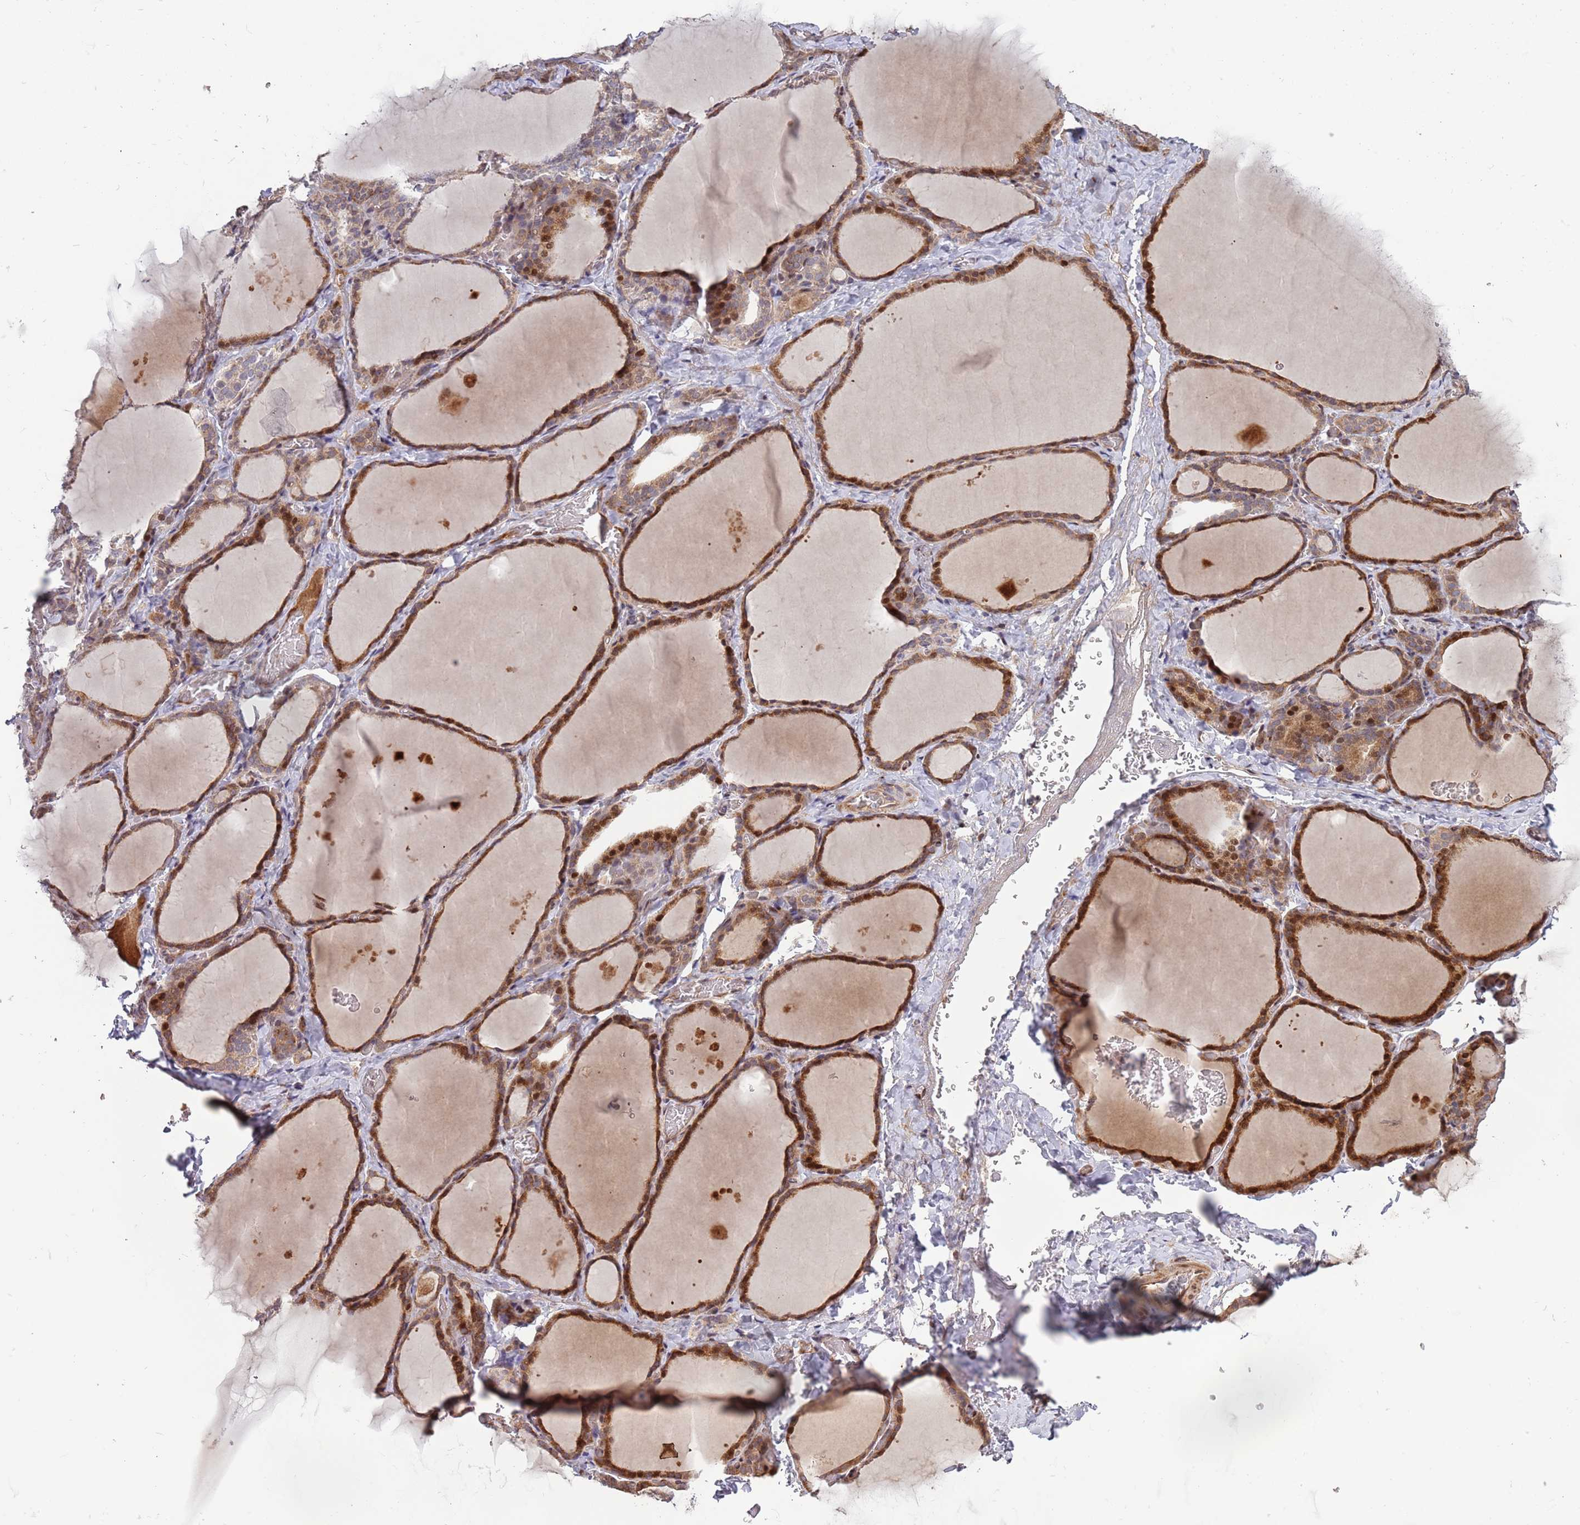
{"staining": {"intensity": "strong", "quantity": ">75%", "location": "cytoplasmic/membranous,nuclear"}, "tissue": "thyroid gland", "cell_type": "Glandular cells", "image_type": "normal", "snomed": [{"axis": "morphology", "description": "Normal tissue, NOS"}, {"axis": "topography", "description": "Thyroid gland"}], "caption": "Approximately >75% of glandular cells in benign thyroid gland show strong cytoplasmic/membranous,nuclear protein expression as visualized by brown immunohistochemical staining.", "gene": "SYNDIG1L", "patient": {"sex": "female", "age": 39}}